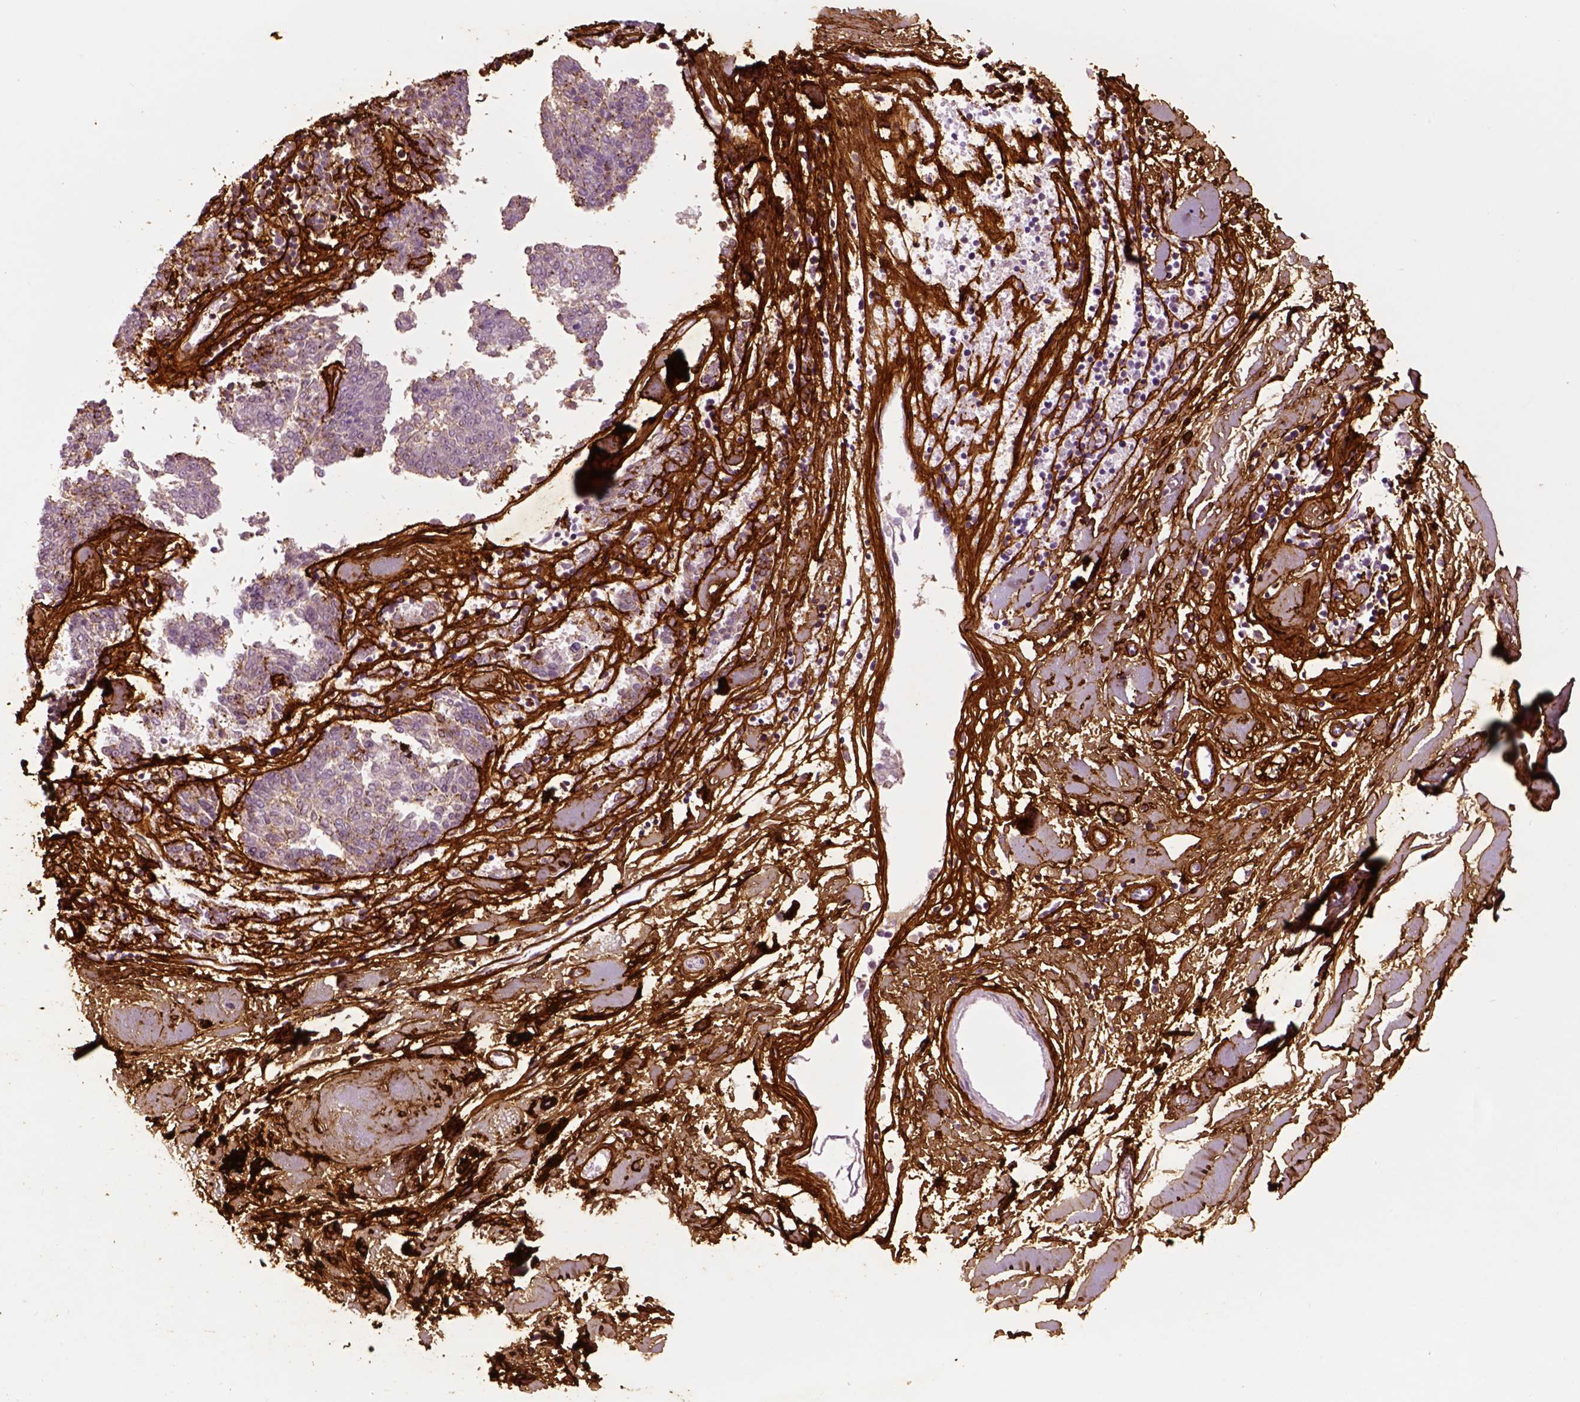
{"staining": {"intensity": "negative", "quantity": "none", "location": "none"}, "tissue": "melanoma", "cell_type": "Tumor cells", "image_type": "cancer", "snomed": [{"axis": "morphology", "description": "Malignant melanoma, NOS"}, {"axis": "topography", "description": "Skin"}], "caption": "High power microscopy photomicrograph of an IHC histopathology image of melanoma, revealing no significant positivity in tumor cells. (DAB immunohistochemistry with hematoxylin counter stain).", "gene": "COL6A2", "patient": {"sex": "female", "age": 72}}